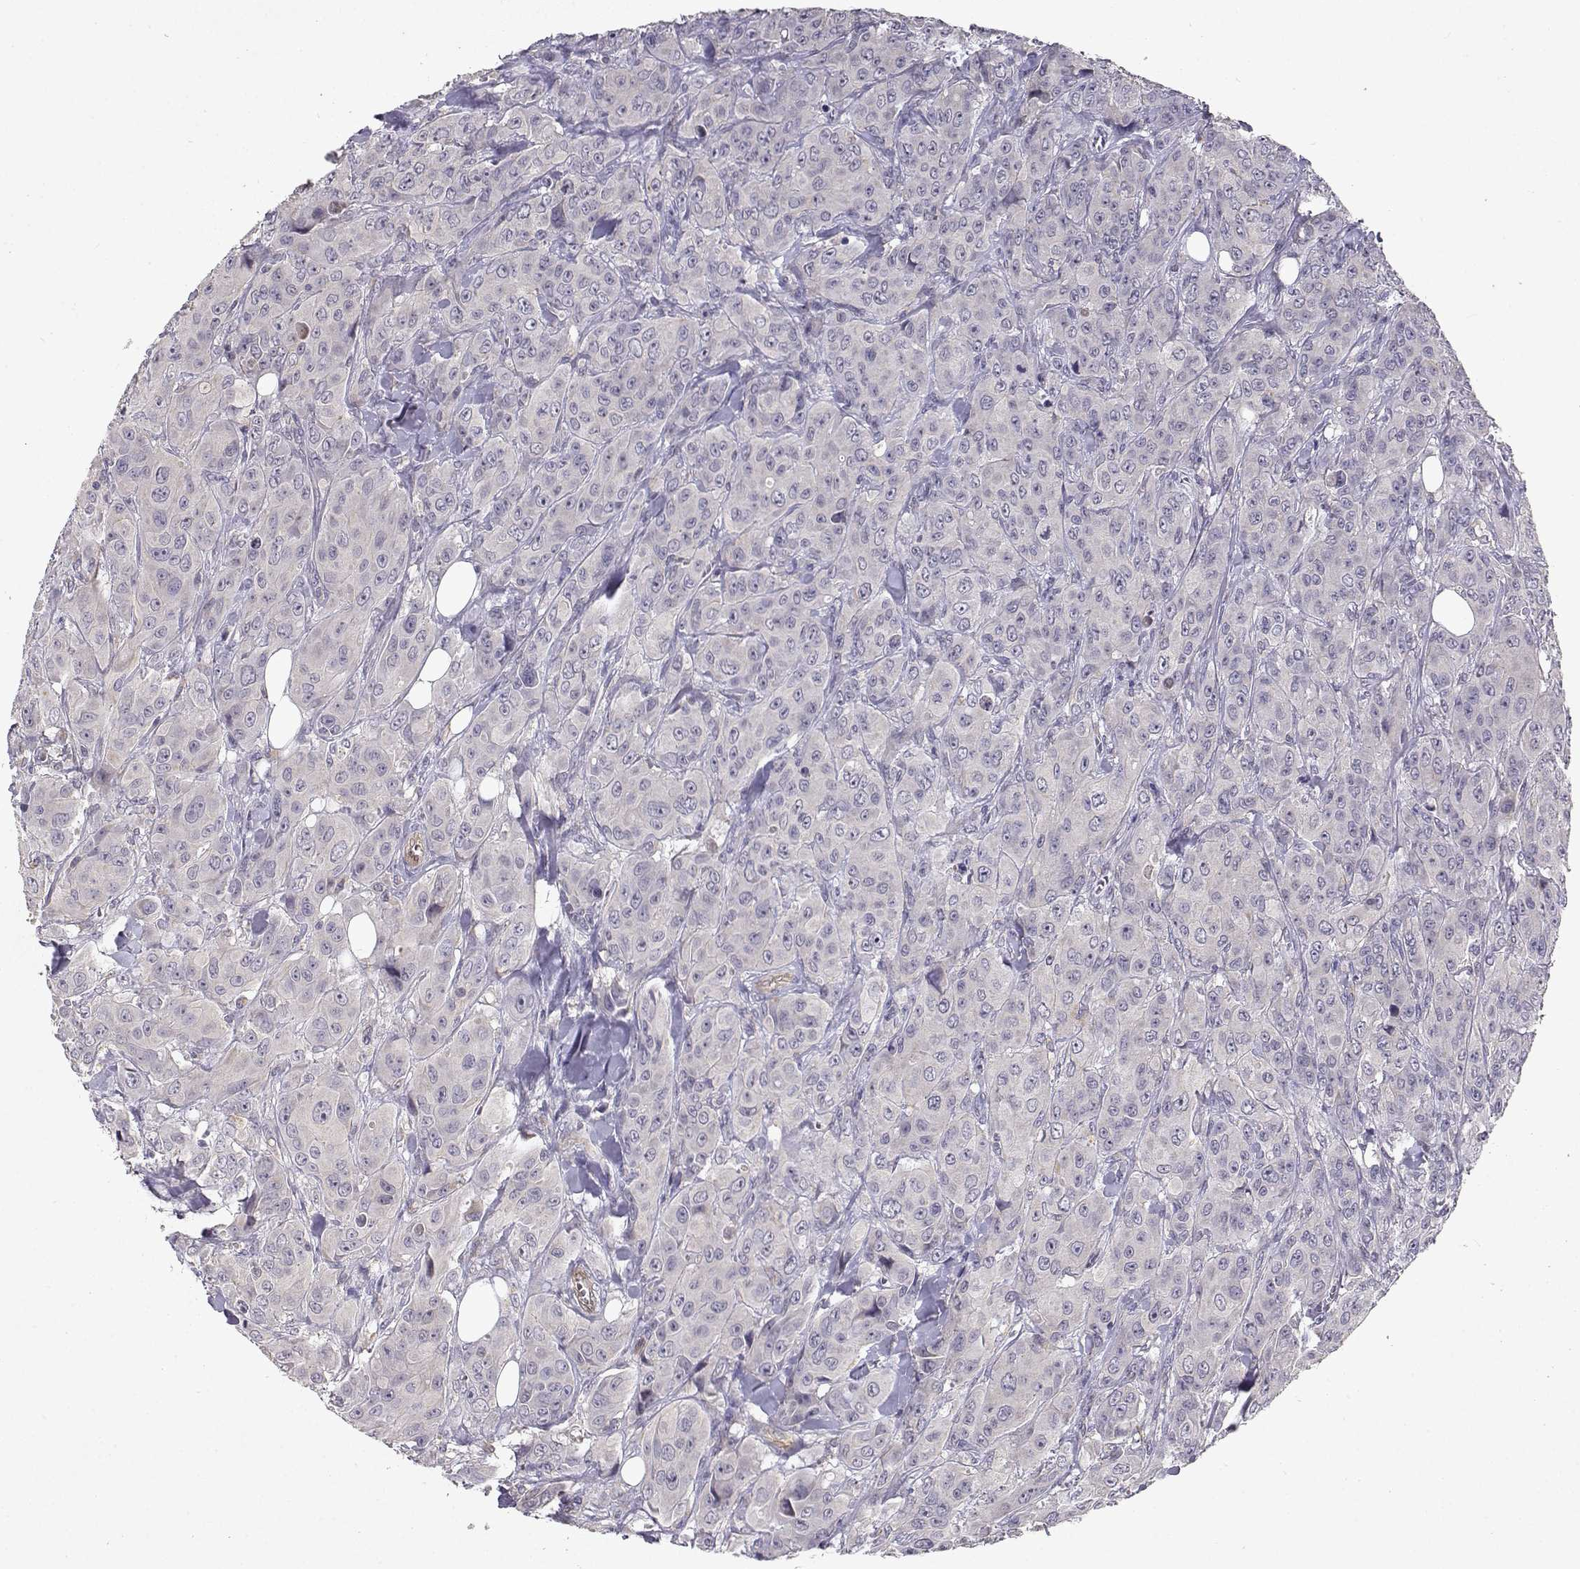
{"staining": {"intensity": "negative", "quantity": "none", "location": "none"}, "tissue": "breast cancer", "cell_type": "Tumor cells", "image_type": "cancer", "snomed": [{"axis": "morphology", "description": "Duct carcinoma"}, {"axis": "topography", "description": "Breast"}], "caption": "Immunohistochemistry of human breast cancer demonstrates no expression in tumor cells.", "gene": "BMX", "patient": {"sex": "female", "age": 43}}